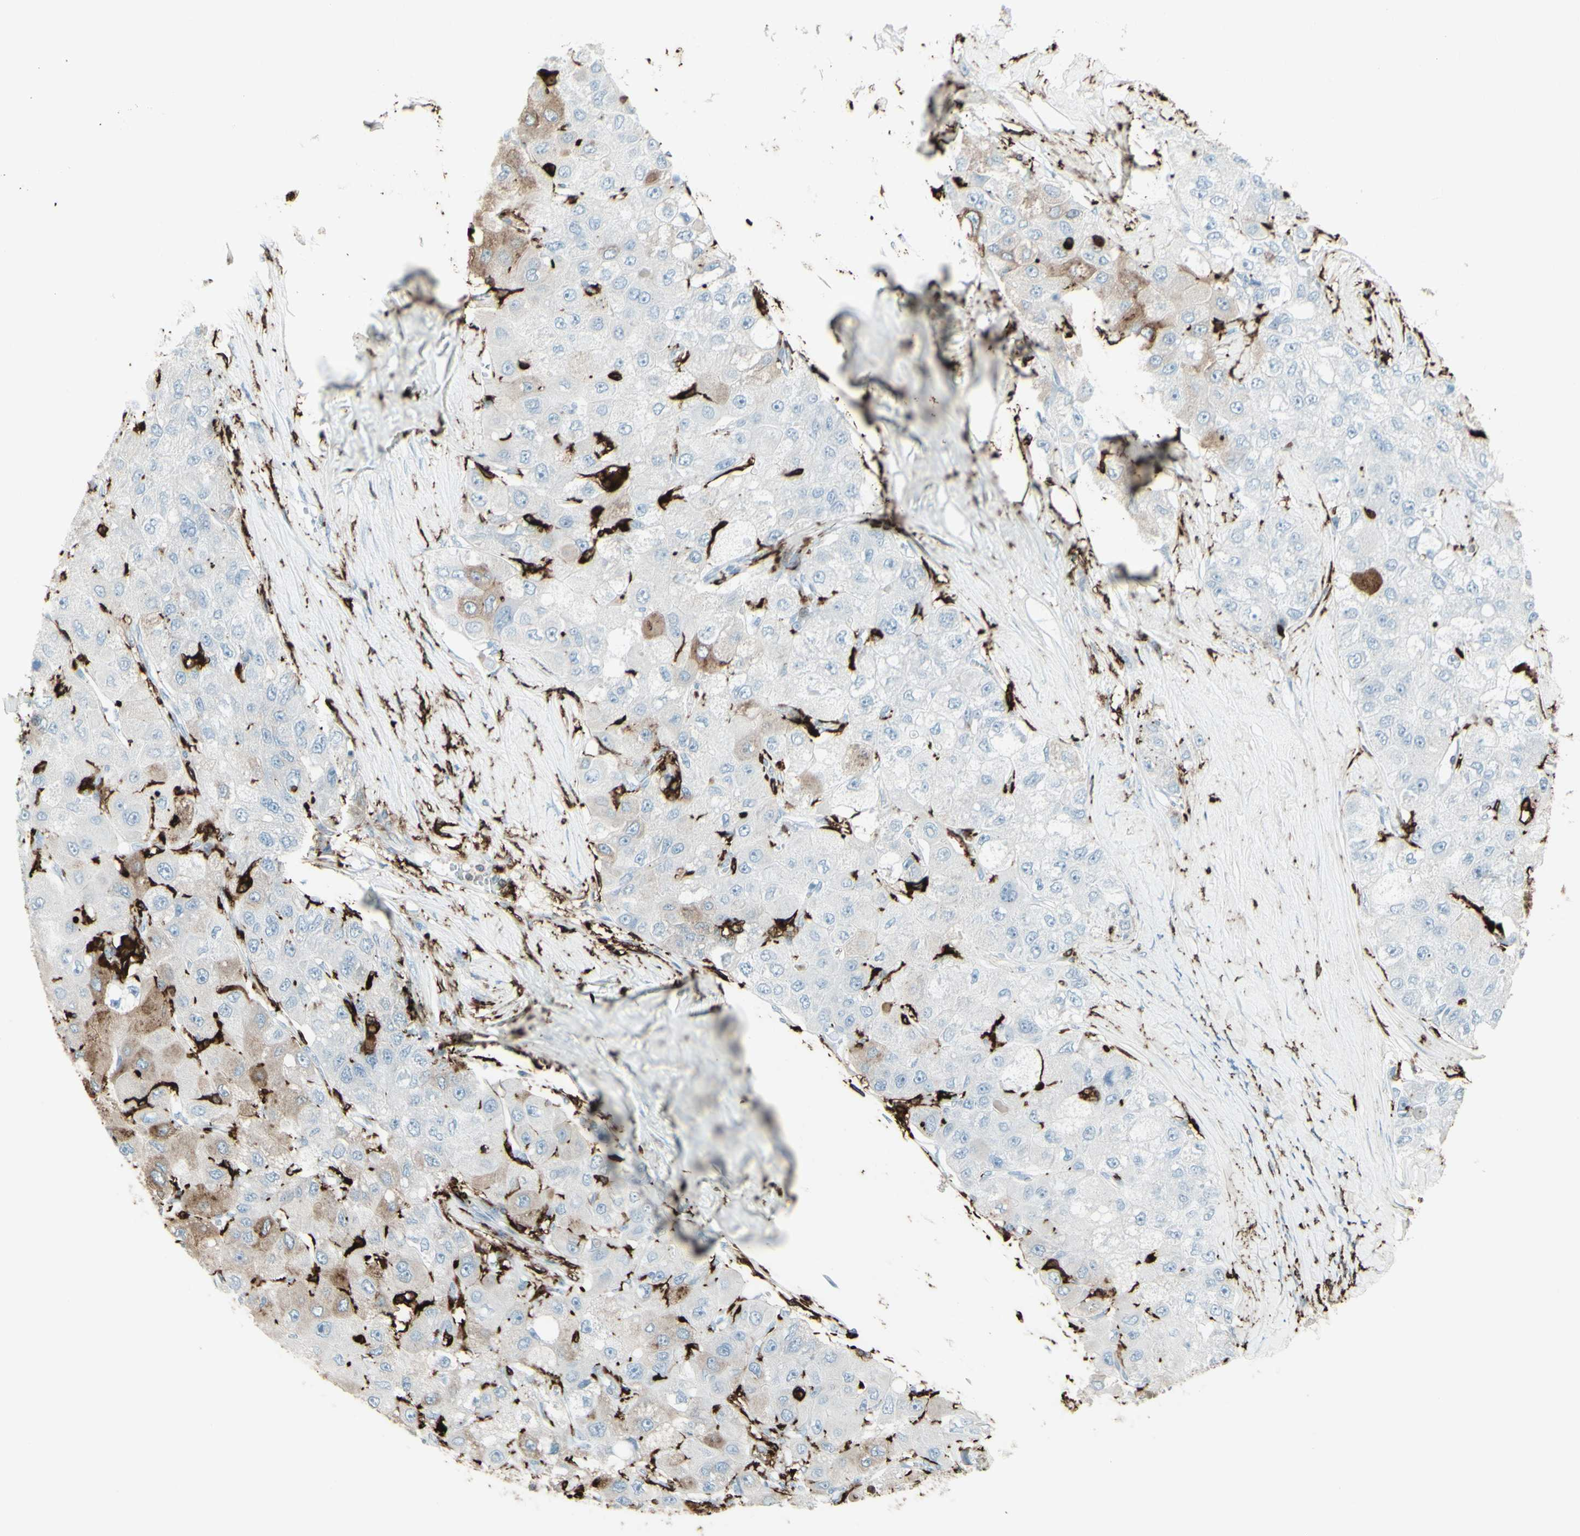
{"staining": {"intensity": "moderate", "quantity": "<25%", "location": "cytoplasmic/membranous"}, "tissue": "liver cancer", "cell_type": "Tumor cells", "image_type": "cancer", "snomed": [{"axis": "morphology", "description": "Carcinoma, Hepatocellular, NOS"}, {"axis": "topography", "description": "Liver"}], "caption": "IHC staining of hepatocellular carcinoma (liver), which shows low levels of moderate cytoplasmic/membranous staining in approximately <25% of tumor cells indicating moderate cytoplasmic/membranous protein staining. The staining was performed using DAB (brown) for protein detection and nuclei were counterstained in hematoxylin (blue).", "gene": "HLA-DPB1", "patient": {"sex": "male", "age": 80}}